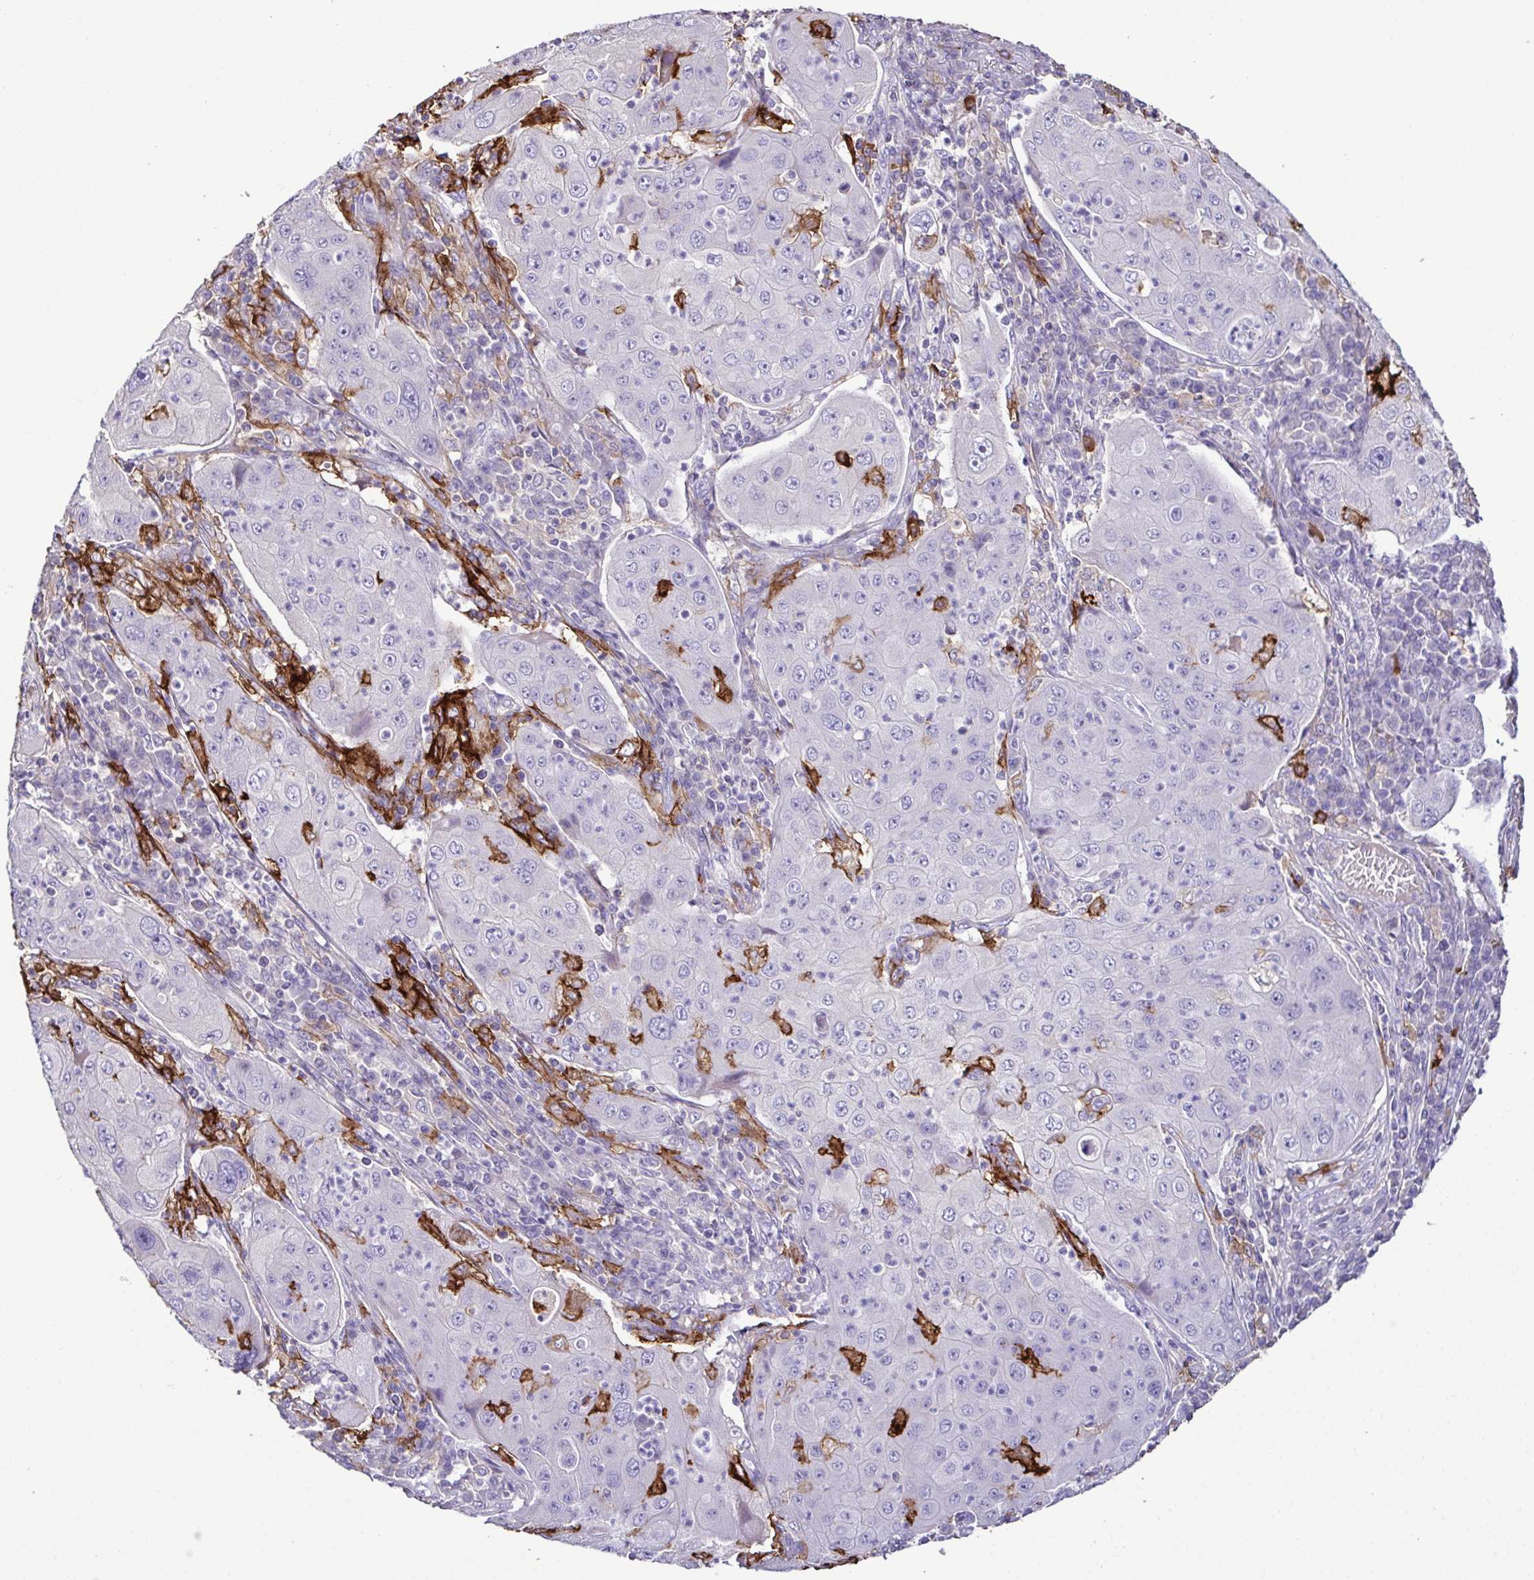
{"staining": {"intensity": "negative", "quantity": "none", "location": "none"}, "tissue": "lung cancer", "cell_type": "Tumor cells", "image_type": "cancer", "snomed": [{"axis": "morphology", "description": "Squamous cell carcinoma, NOS"}, {"axis": "topography", "description": "Lung"}], "caption": "A high-resolution micrograph shows IHC staining of lung cancer (squamous cell carcinoma), which demonstrates no significant expression in tumor cells.", "gene": "MARCO", "patient": {"sex": "female", "age": 59}}